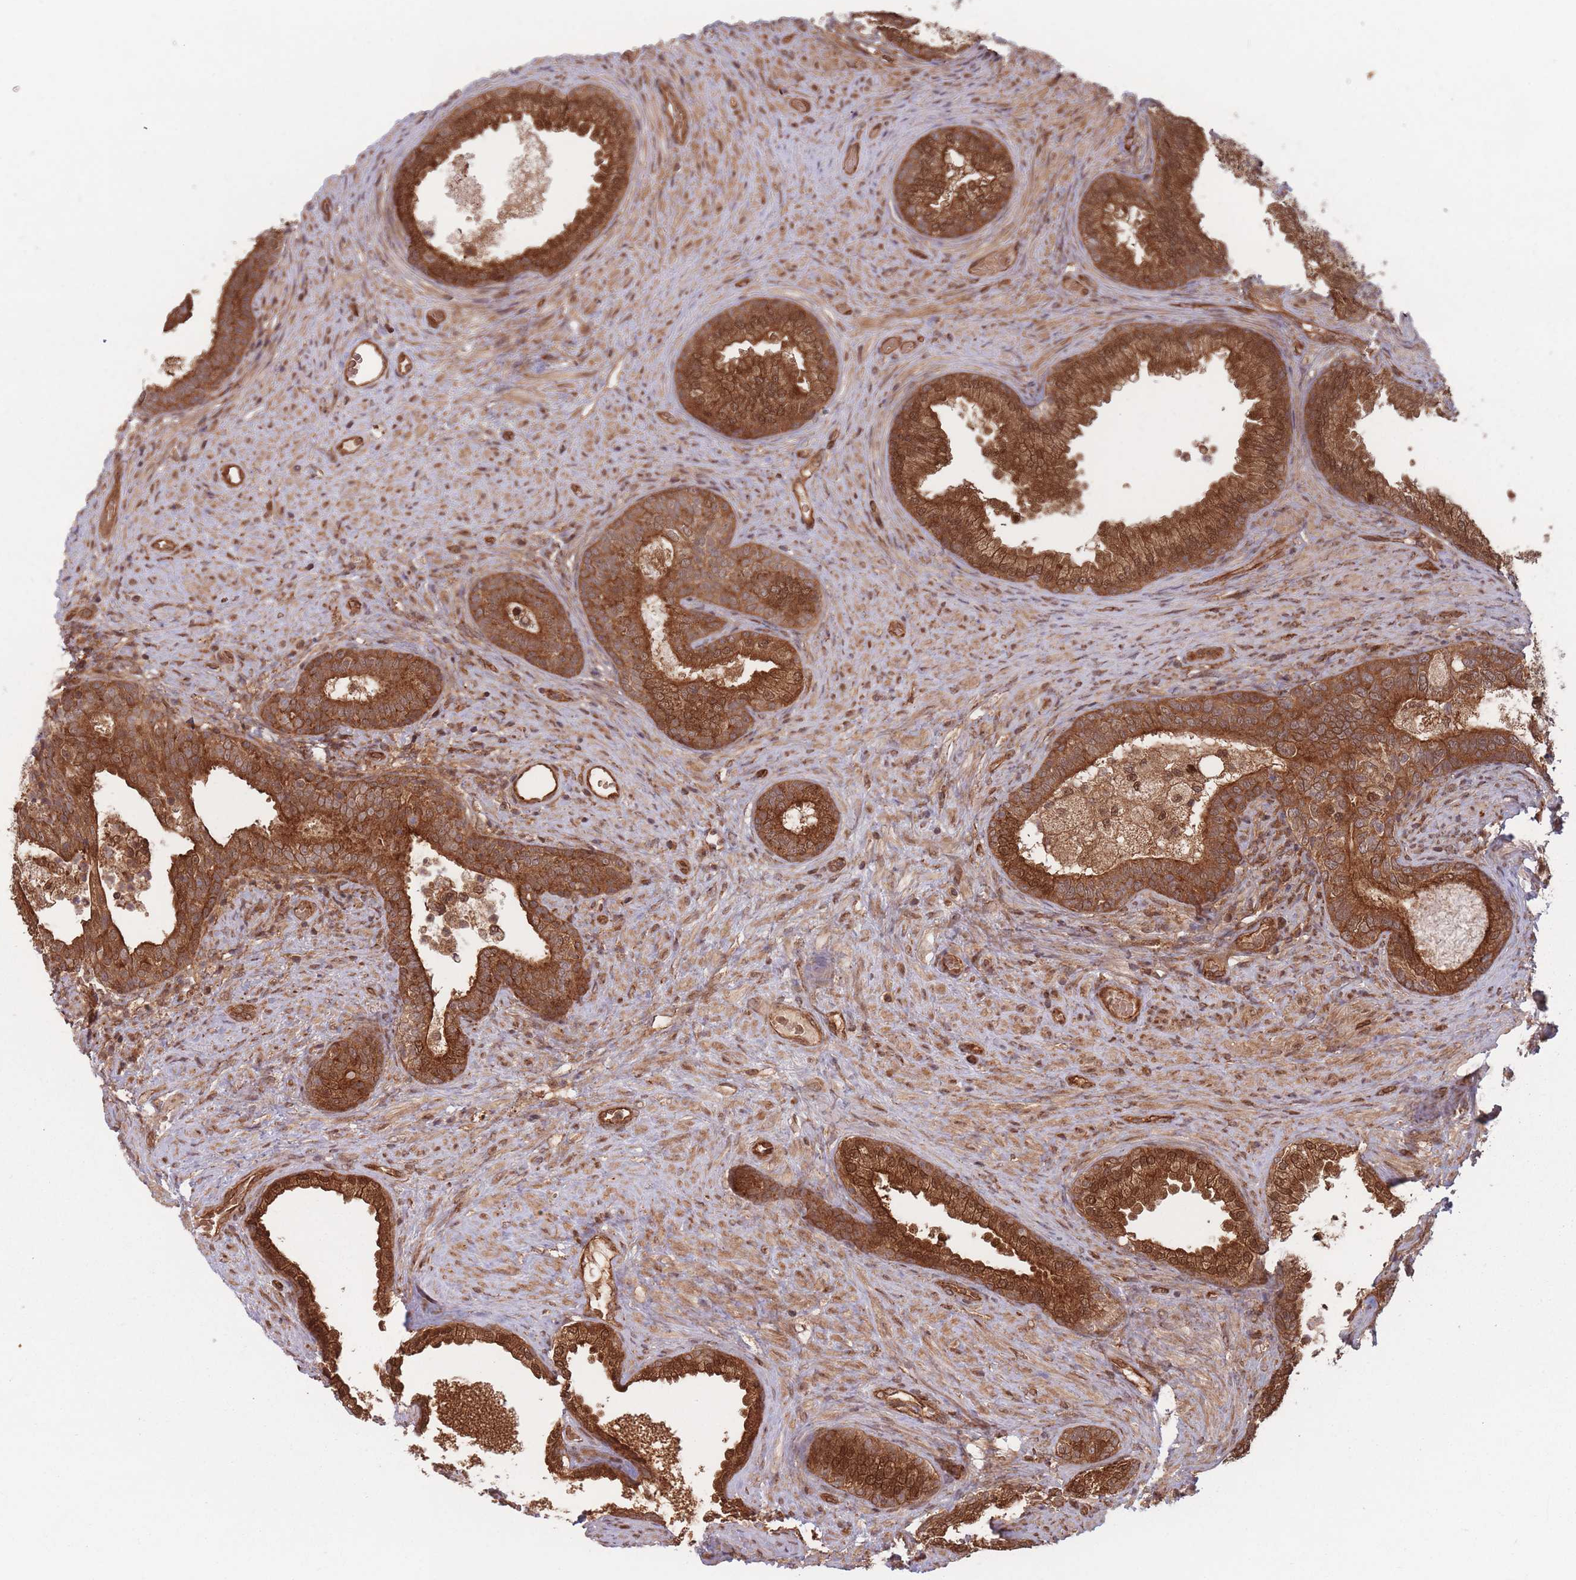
{"staining": {"intensity": "strong", "quantity": ">75%", "location": "cytoplasmic/membranous,nuclear"}, "tissue": "prostate", "cell_type": "Glandular cells", "image_type": "normal", "snomed": [{"axis": "morphology", "description": "Normal tissue, NOS"}, {"axis": "topography", "description": "Prostate"}], "caption": "The image reveals immunohistochemical staining of unremarkable prostate. There is strong cytoplasmic/membranous,nuclear positivity is present in approximately >75% of glandular cells.", "gene": "PODXL2", "patient": {"sex": "male", "age": 76}}